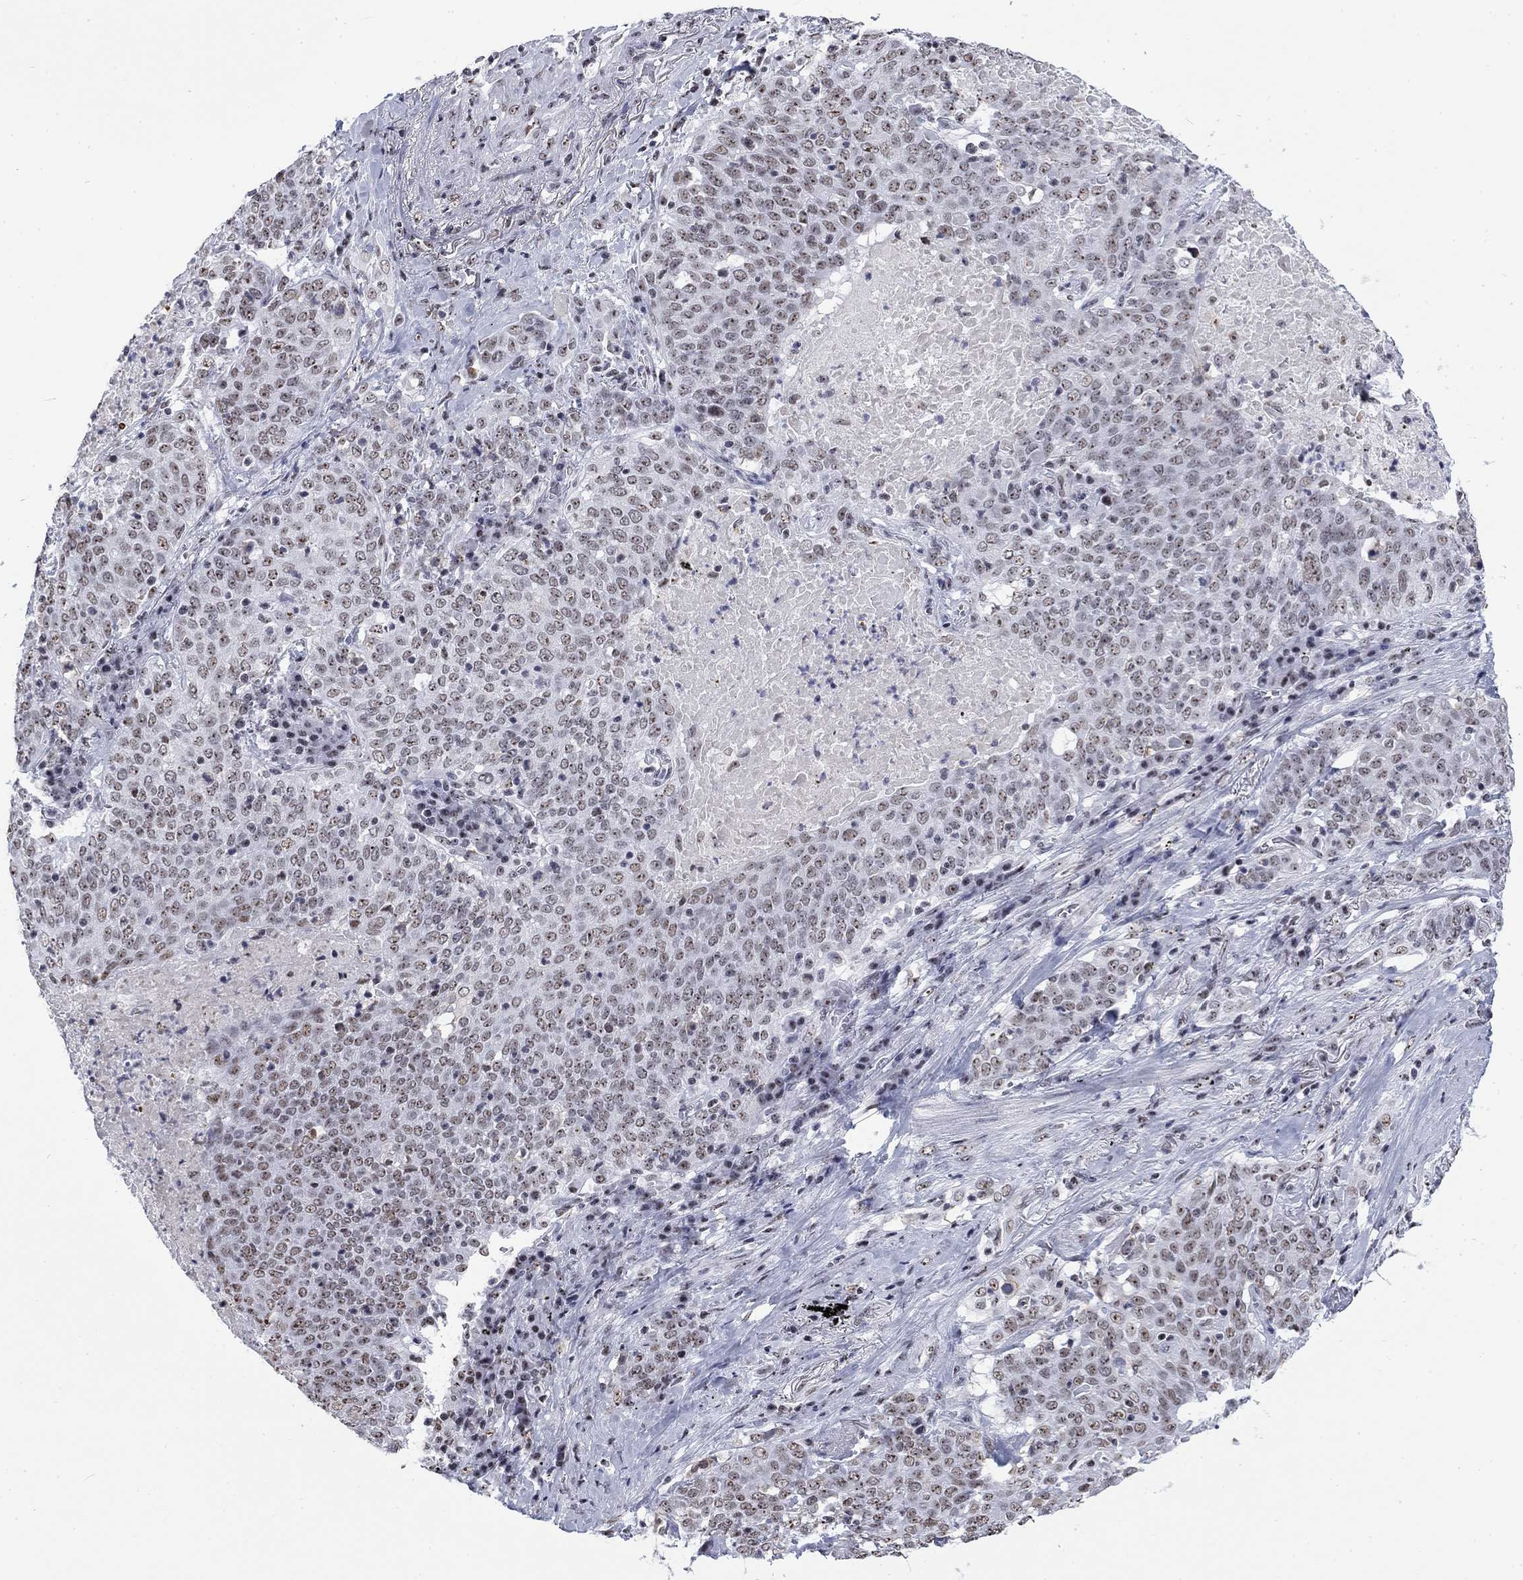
{"staining": {"intensity": "negative", "quantity": "none", "location": "none"}, "tissue": "lung cancer", "cell_type": "Tumor cells", "image_type": "cancer", "snomed": [{"axis": "morphology", "description": "Squamous cell carcinoma, NOS"}, {"axis": "topography", "description": "Lung"}], "caption": "IHC histopathology image of neoplastic tissue: human lung cancer (squamous cell carcinoma) stained with DAB shows no significant protein staining in tumor cells.", "gene": "CSRNP3", "patient": {"sex": "male", "age": 82}}